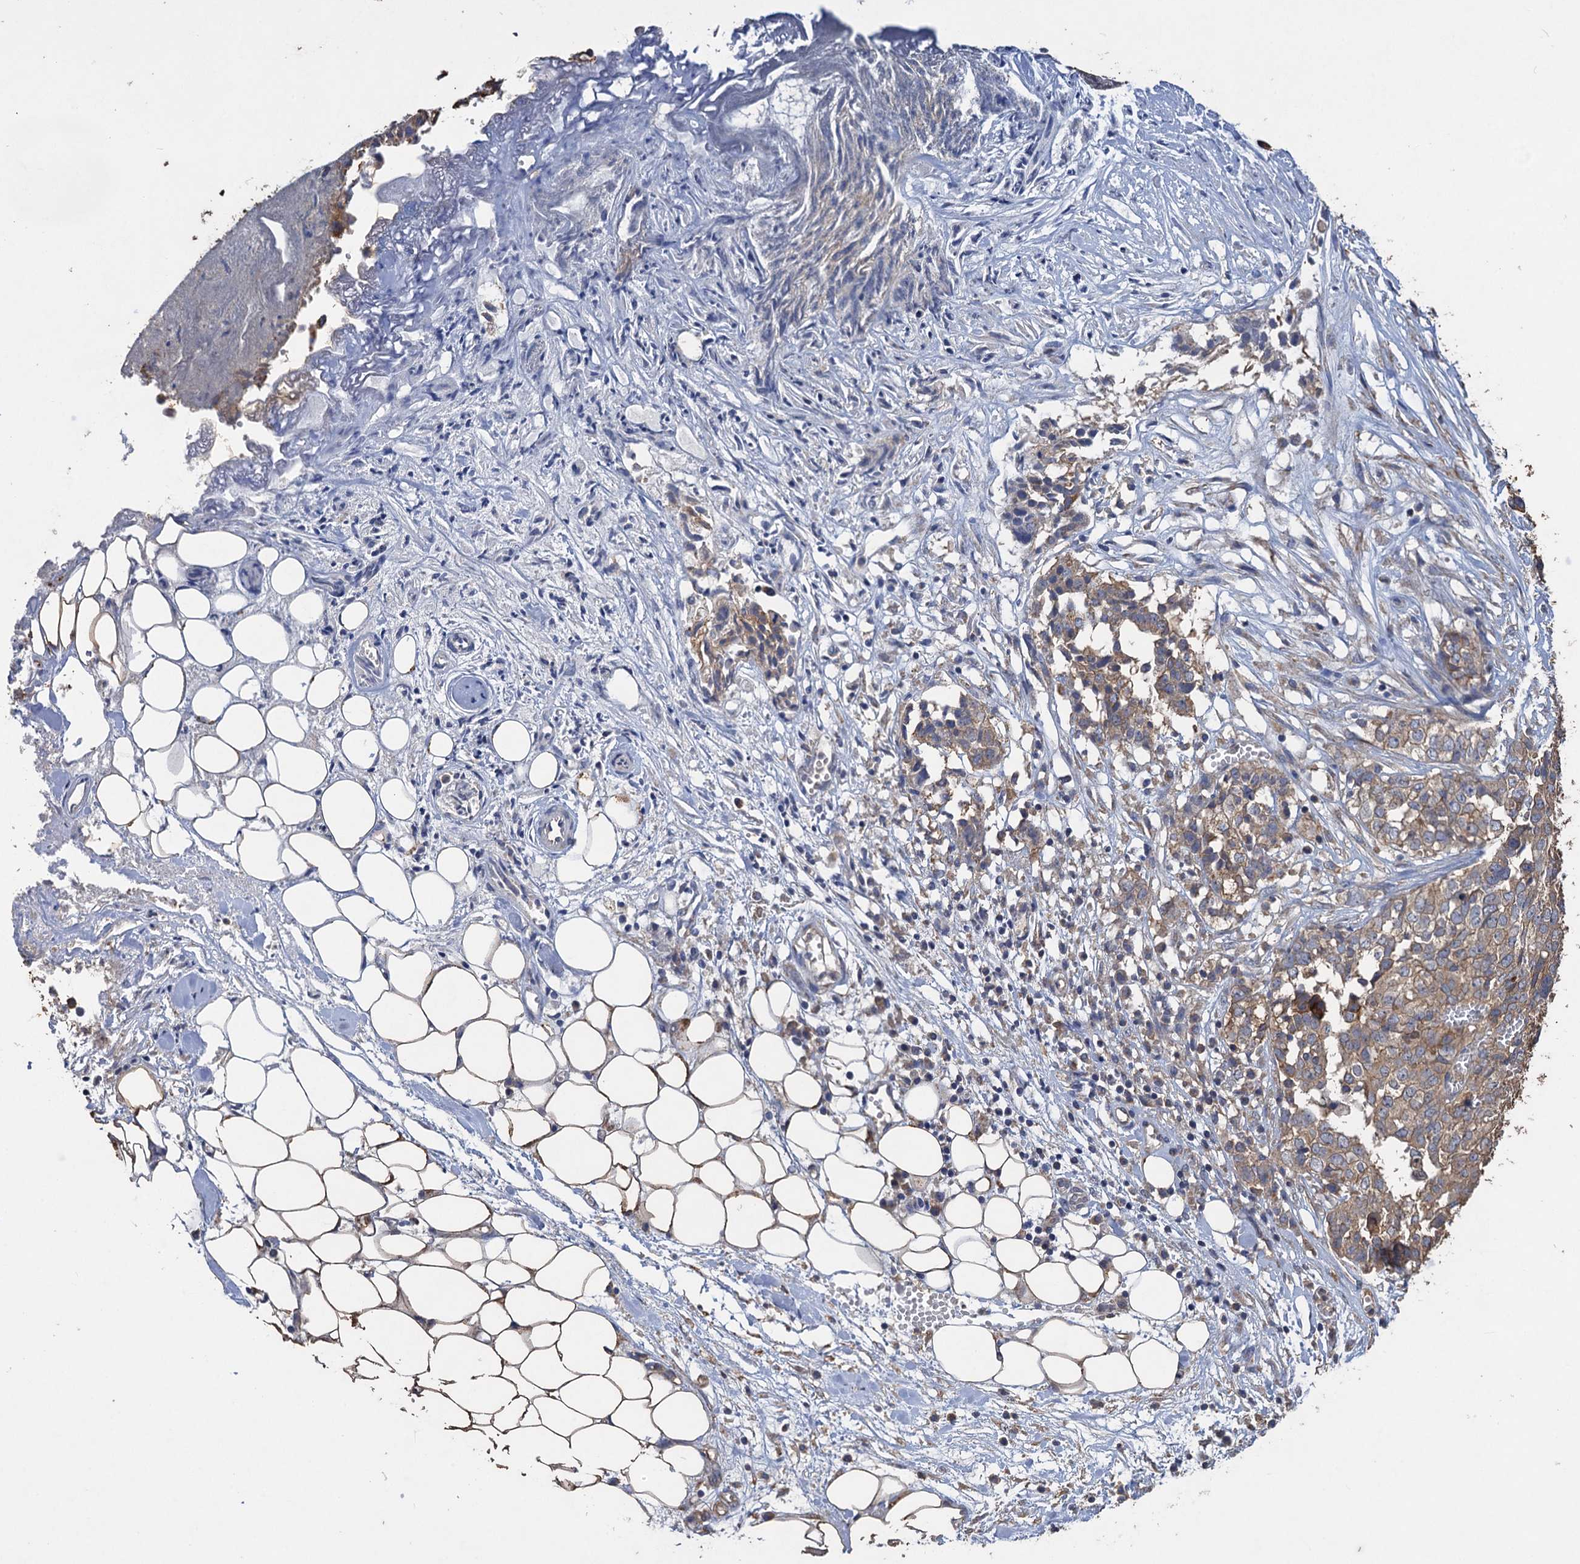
{"staining": {"intensity": "strong", "quantity": "25%-75%", "location": "cytoplasmic/membranous"}, "tissue": "ovarian cancer", "cell_type": "Tumor cells", "image_type": "cancer", "snomed": [{"axis": "morphology", "description": "Cystadenocarcinoma, serous, NOS"}, {"axis": "topography", "description": "Soft tissue"}, {"axis": "topography", "description": "Ovary"}], "caption": "Protein expression analysis of ovarian cancer displays strong cytoplasmic/membranous staining in about 25%-75% of tumor cells. (Brightfield microscopy of DAB IHC at high magnification).", "gene": "SCUBE3", "patient": {"sex": "female", "age": 57}}